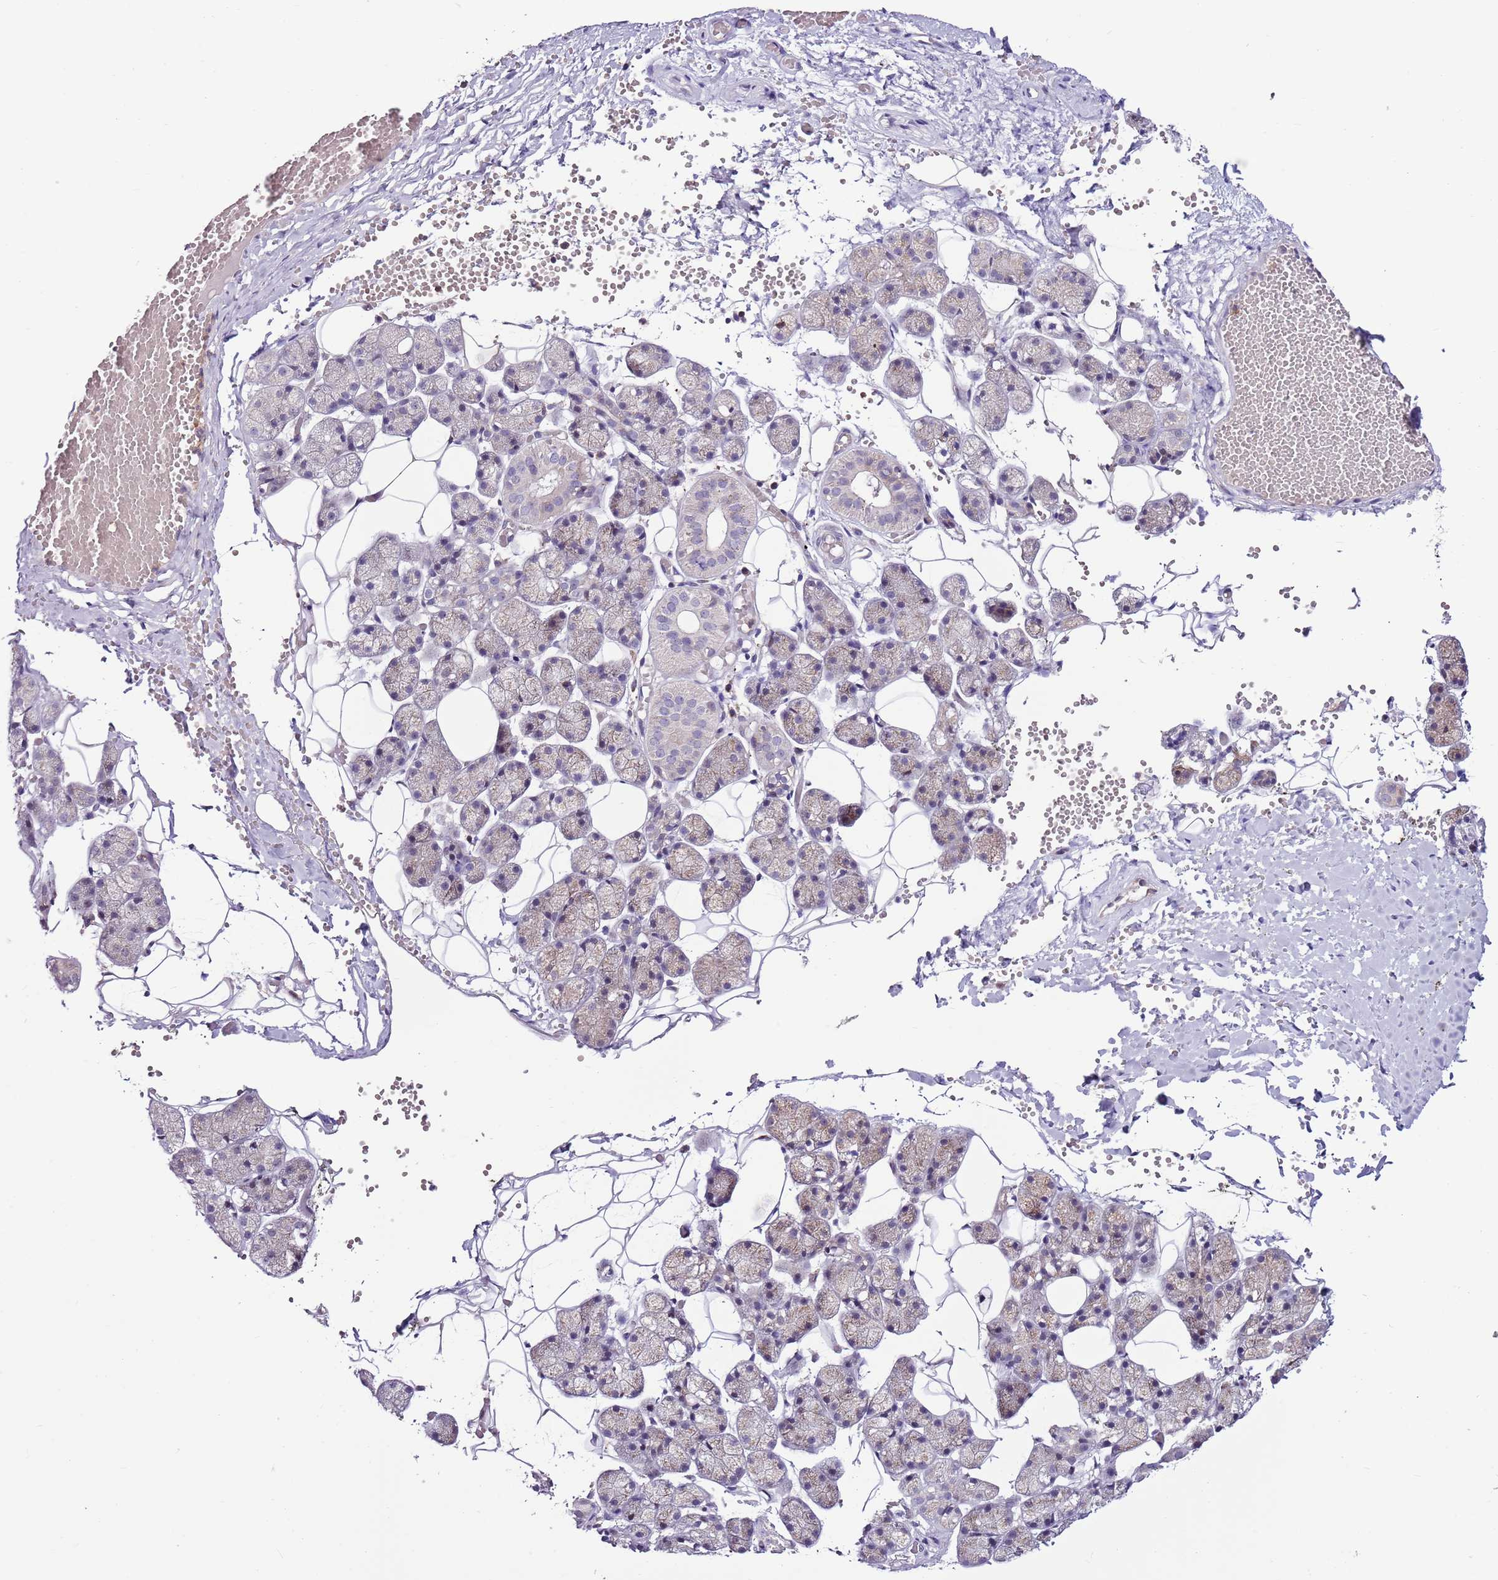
{"staining": {"intensity": "moderate", "quantity": "25%-75%", "location": "cytoplasmic/membranous"}, "tissue": "salivary gland", "cell_type": "Glandular cells", "image_type": "normal", "snomed": [{"axis": "morphology", "description": "Normal tissue, NOS"}, {"axis": "topography", "description": "Salivary gland"}], "caption": "Protein staining of normal salivary gland reveals moderate cytoplasmic/membranous staining in approximately 25%-75% of glandular cells. (brown staining indicates protein expression, while blue staining denotes nuclei).", "gene": "ZSWIM1", "patient": {"sex": "female", "age": 33}}